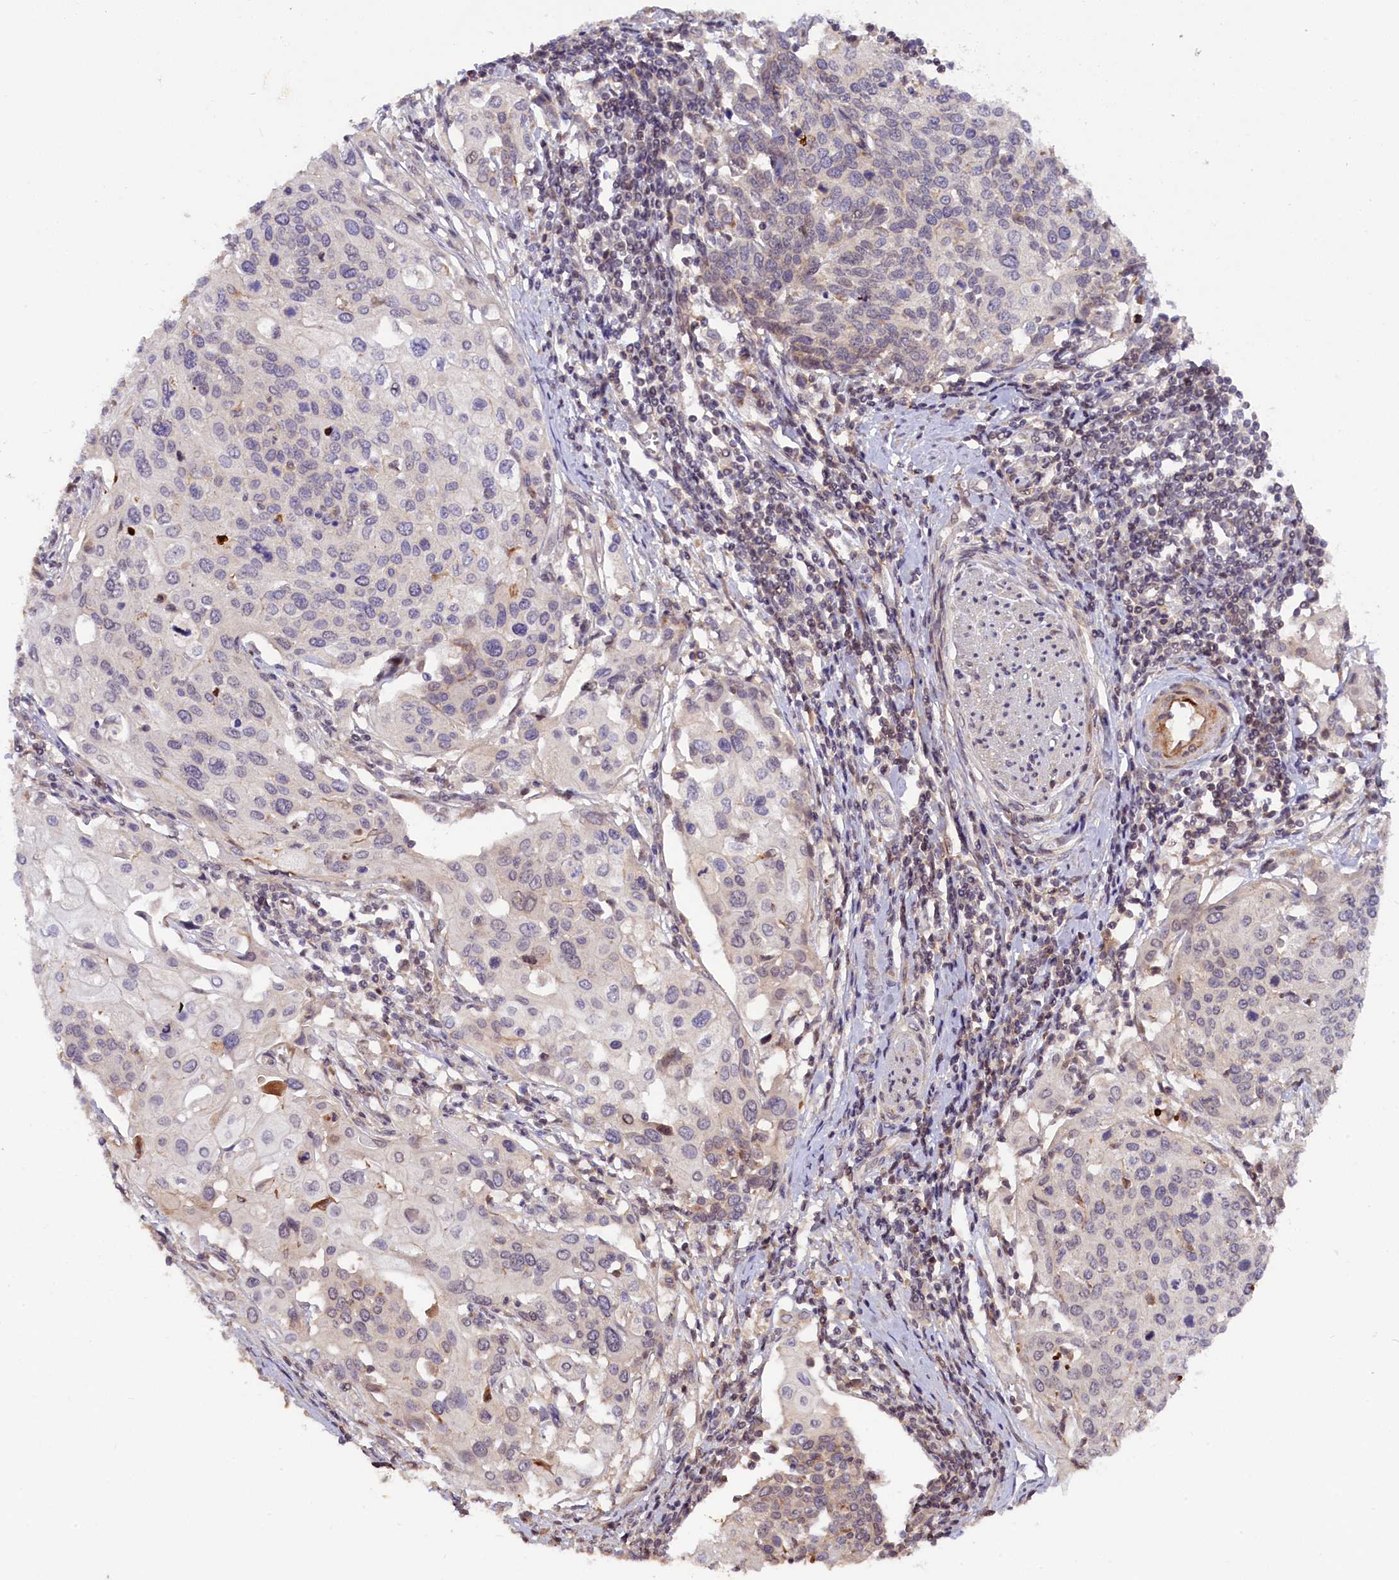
{"staining": {"intensity": "weak", "quantity": "<25%", "location": "cytoplasmic/membranous"}, "tissue": "cervical cancer", "cell_type": "Tumor cells", "image_type": "cancer", "snomed": [{"axis": "morphology", "description": "Squamous cell carcinoma, NOS"}, {"axis": "topography", "description": "Cervix"}], "caption": "Immunohistochemistry (IHC) of human squamous cell carcinoma (cervical) demonstrates no positivity in tumor cells.", "gene": "ZNF480", "patient": {"sex": "female", "age": 44}}